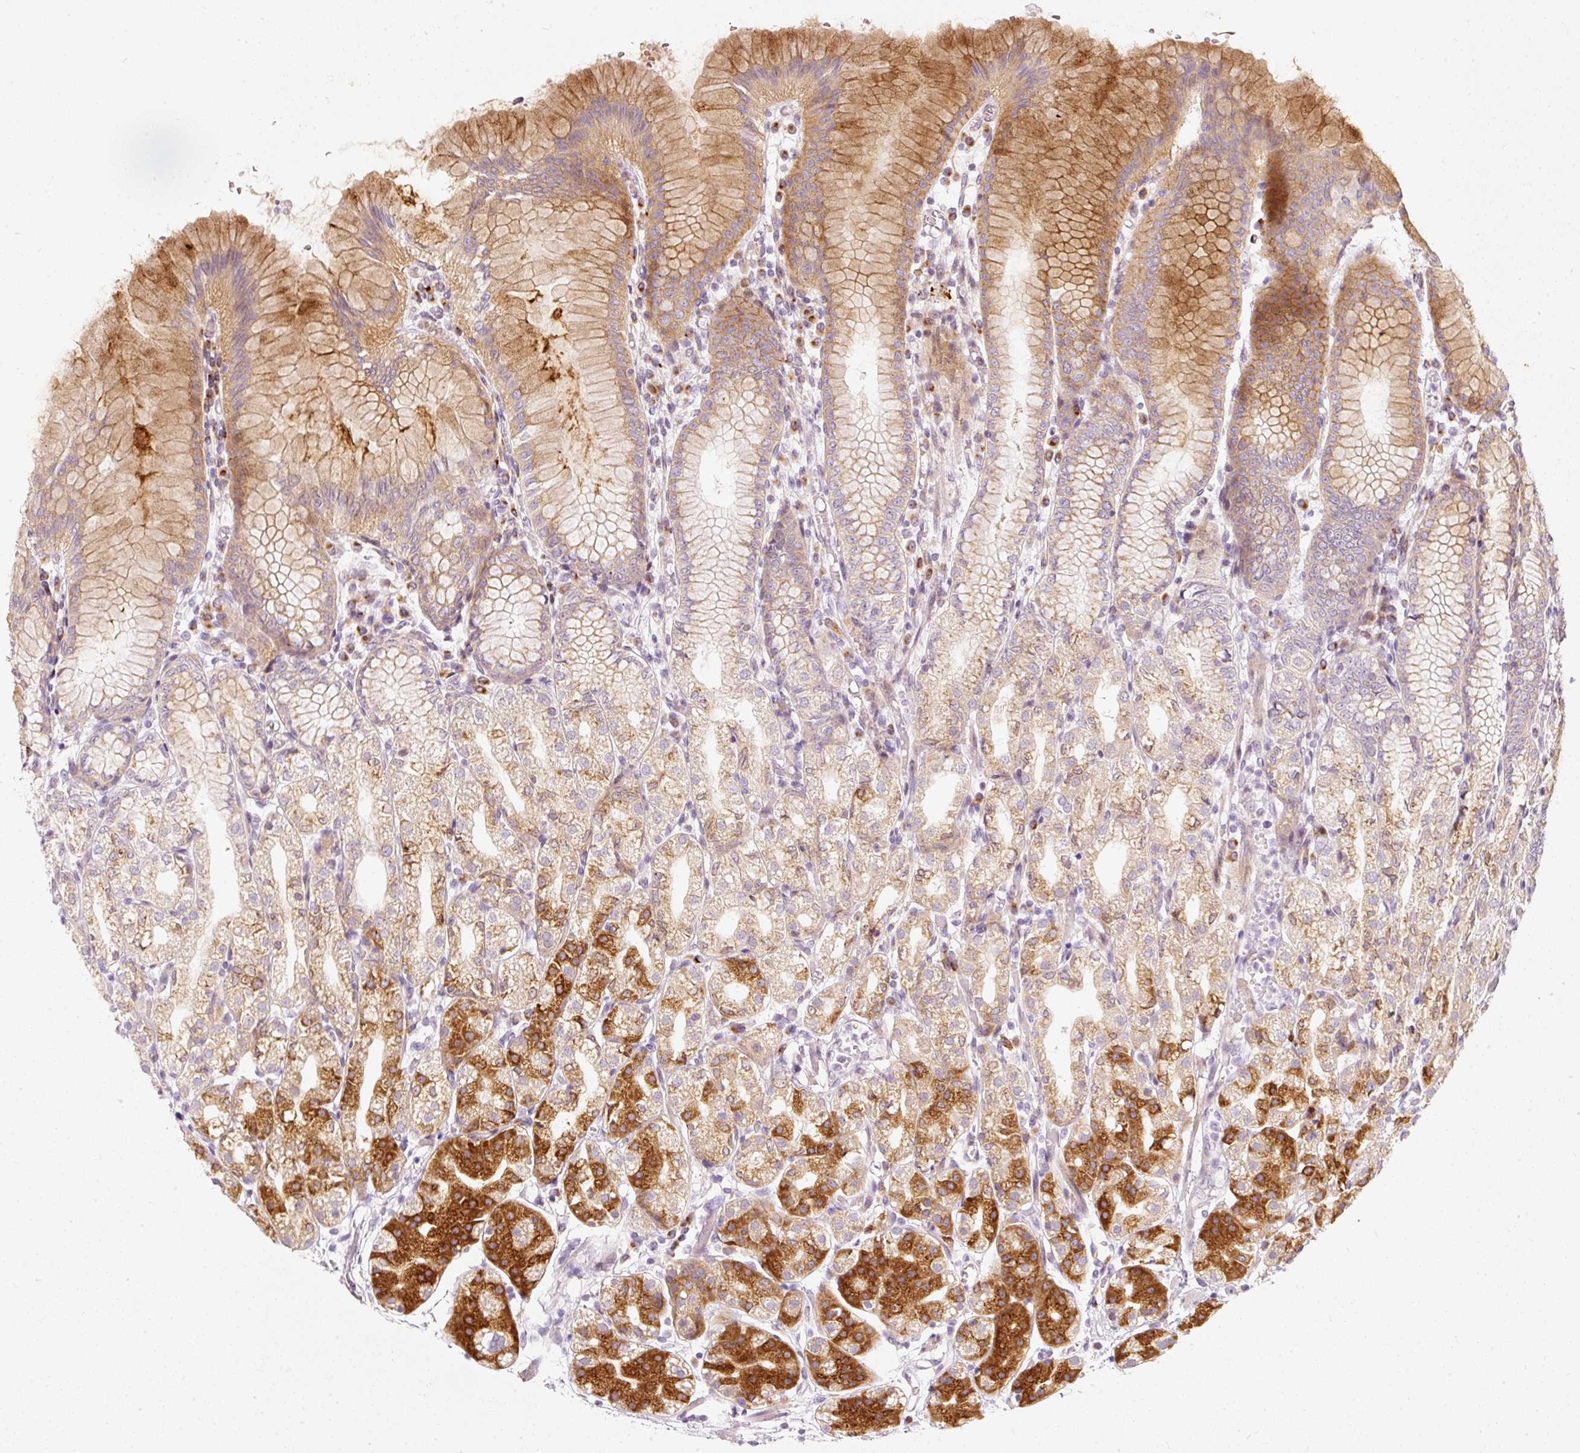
{"staining": {"intensity": "strong", "quantity": "25%-75%", "location": "cytoplasmic/membranous"}, "tissue": "stomach", "cell_type": "Glandular cells", "image_type": "normal", "snomed": [{"axis": "morphology", "description": "Normal tissue, NOS"}, {"axis": "topography", "description": "Stomach"}], "caption": "Protein positivity by immunohistochemistry demonstrates strong cytoplasmic/membranous staining in approximately 25%-75% of glandular cells in benign stomach. The protein of interest is shown in brown color, while the nuclei are stained blue.", "gene": "SLC20A1", "patient": {"sex": "female", "age": 57}}